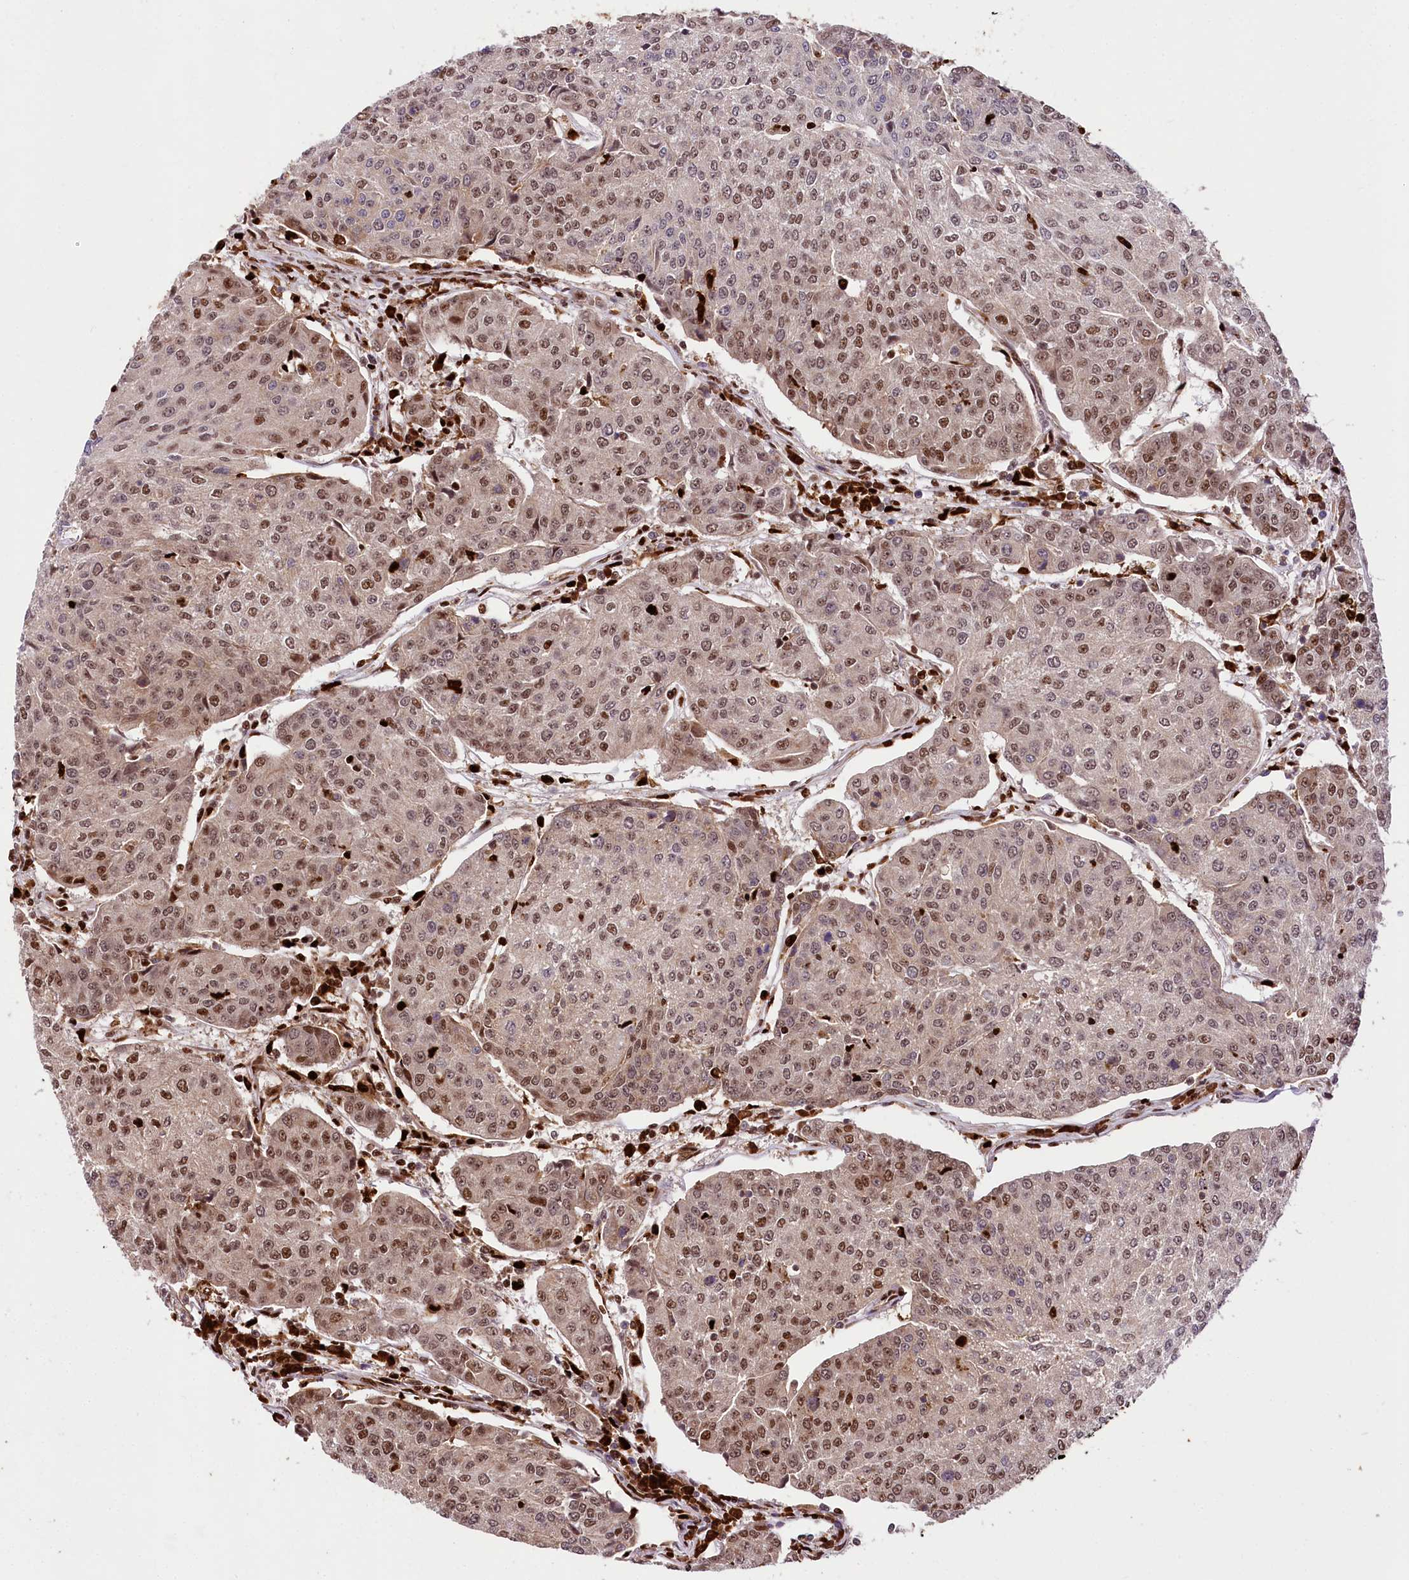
{"staining": {"intensity": "moderate", "quantity": ">75%", "location": "nuclear"}, "tissue": "urothelial cancer", "cell_type": "Tumor cells", "image_type": "cancer", "snomed": [{"axis": "morphology", "description": "Urothelial carcinoma, High grade"}, {"axis": "topography", "description": "Urinary bladder"}], "caption": "Immunohistochemical staining of human high-grade urothelial carcinoma demonstrates moderate nuclear protein positivity in about >75% of tumor cells.", "gene": "FIGN", "patient": {"sex": "female", "age": 85}}